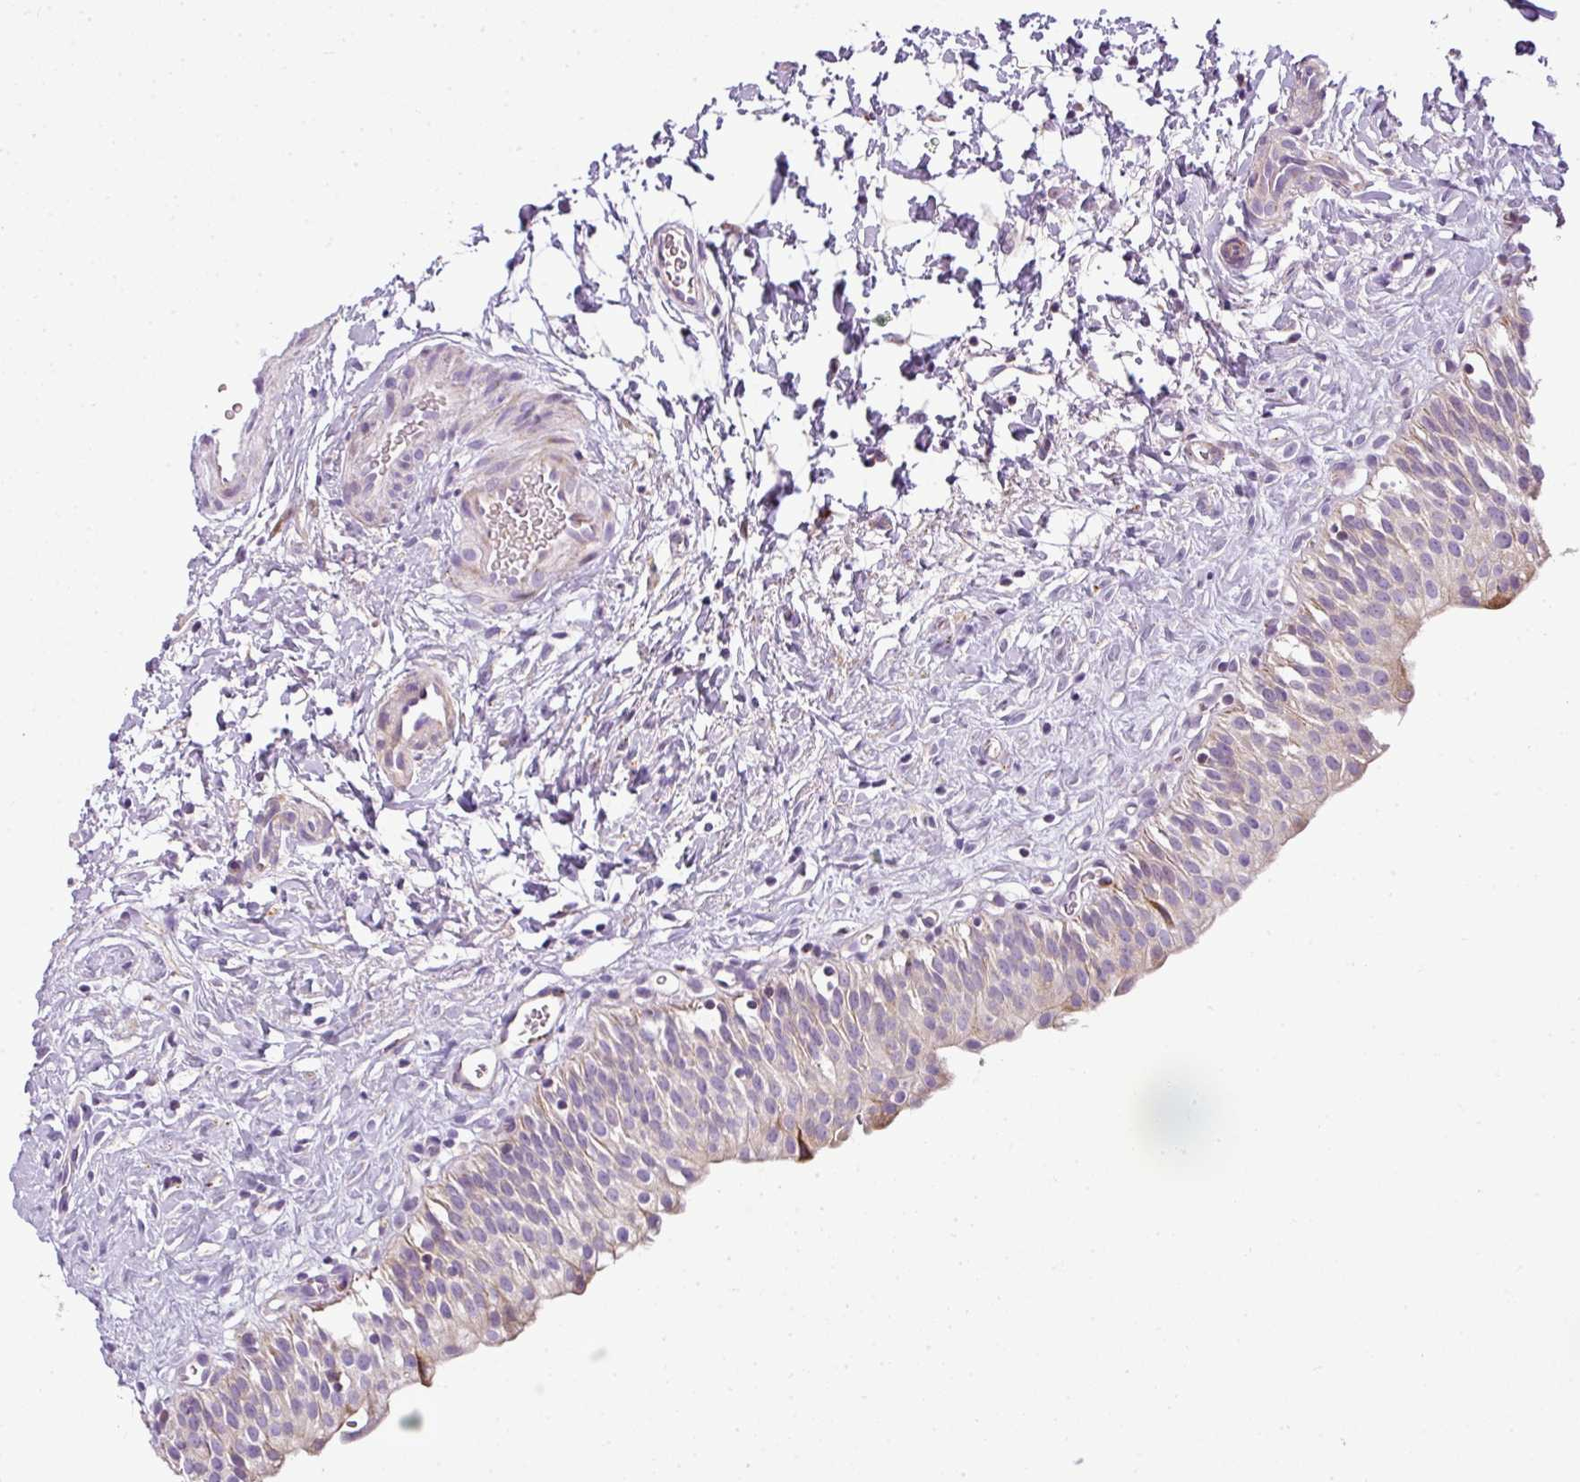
{"staining": {"intensity": "negative", "quantity": "none", "location": "none"}, "tissue": "urinary bladder", "cell_type": "Urothelial cells", "image_type": "normal", "snomed": [{"axis": "morphology", "description": "Normal tissue, NOS"}, {"axis": "topography", "description": "Urinary bladder"}], "caption": "DAB (3,3'-diaminobenzidine) immunohistochemical staining of benign human urinary bladder exhibits no significant staining in urothelial cells. (DAB immunohistochemistry (IHC), high magnification).", "gene": "ANKRD18A", "patient": {"sex": "male", "age": 51}}